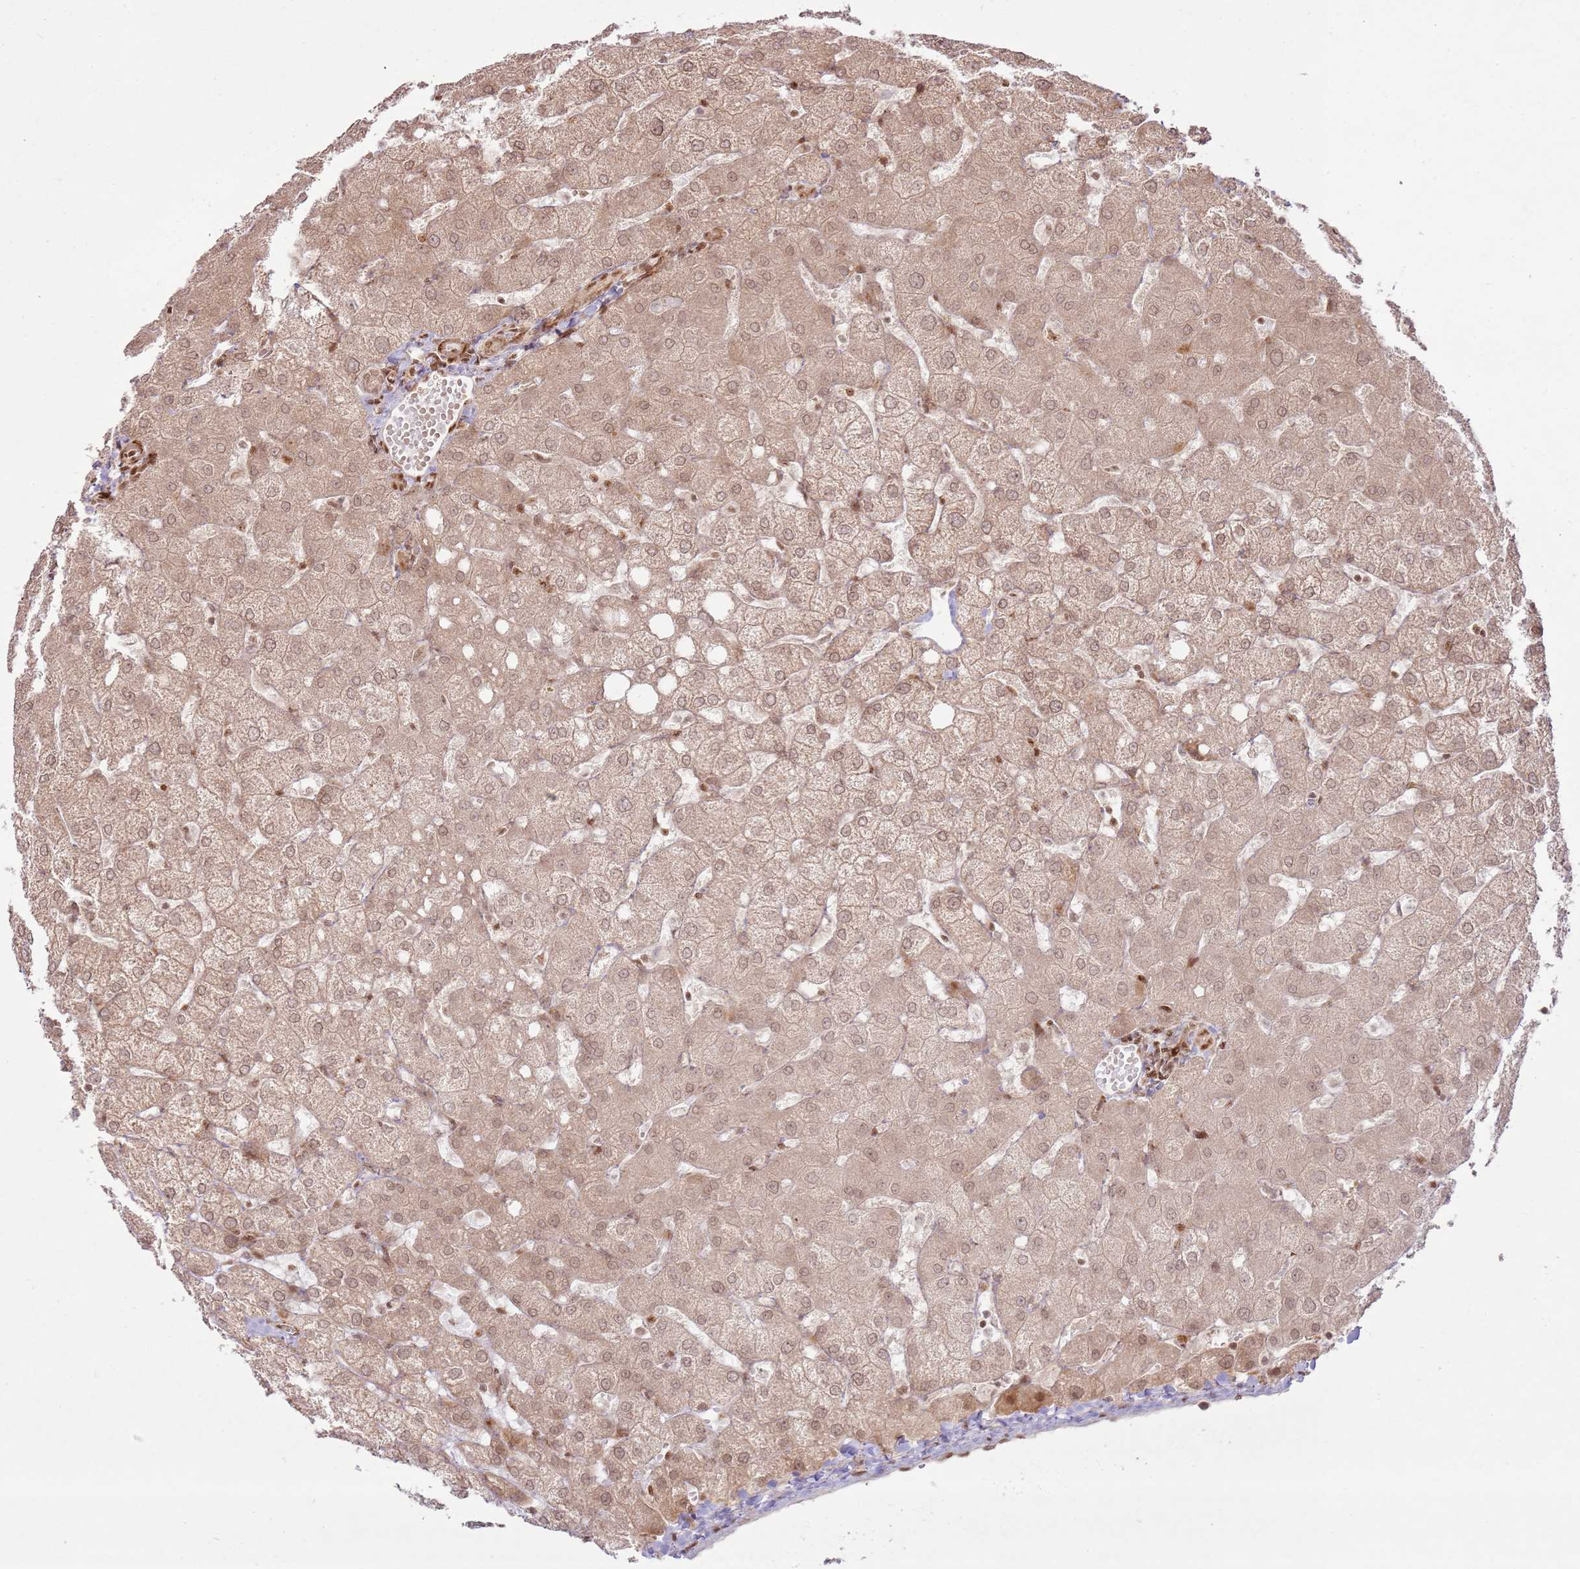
{"staining": {"intensity": "moderate", "quantity": ">75%", "location": "cytoplasmic/membranous,nuclear"}, "tissue": "liver", "cell_type": "Cholangiocytes", "image_type": "normal", "snomed": [{"axis": "morphology", "description": "Normal tissue, NOS"}, {"axis": "topography", "description": "Liver"}], "caption": "Liver stained with immunohistochemistry (IHC) reveals moderate cytoplasmic/membranous,nuclear expression in approximately >75% of cholangiocytes. (brown staining indicates protein expression, while blue staining denotes nuclei).", "gene": "KLHL36", "patient": {"sex": "female", "age": 54}}